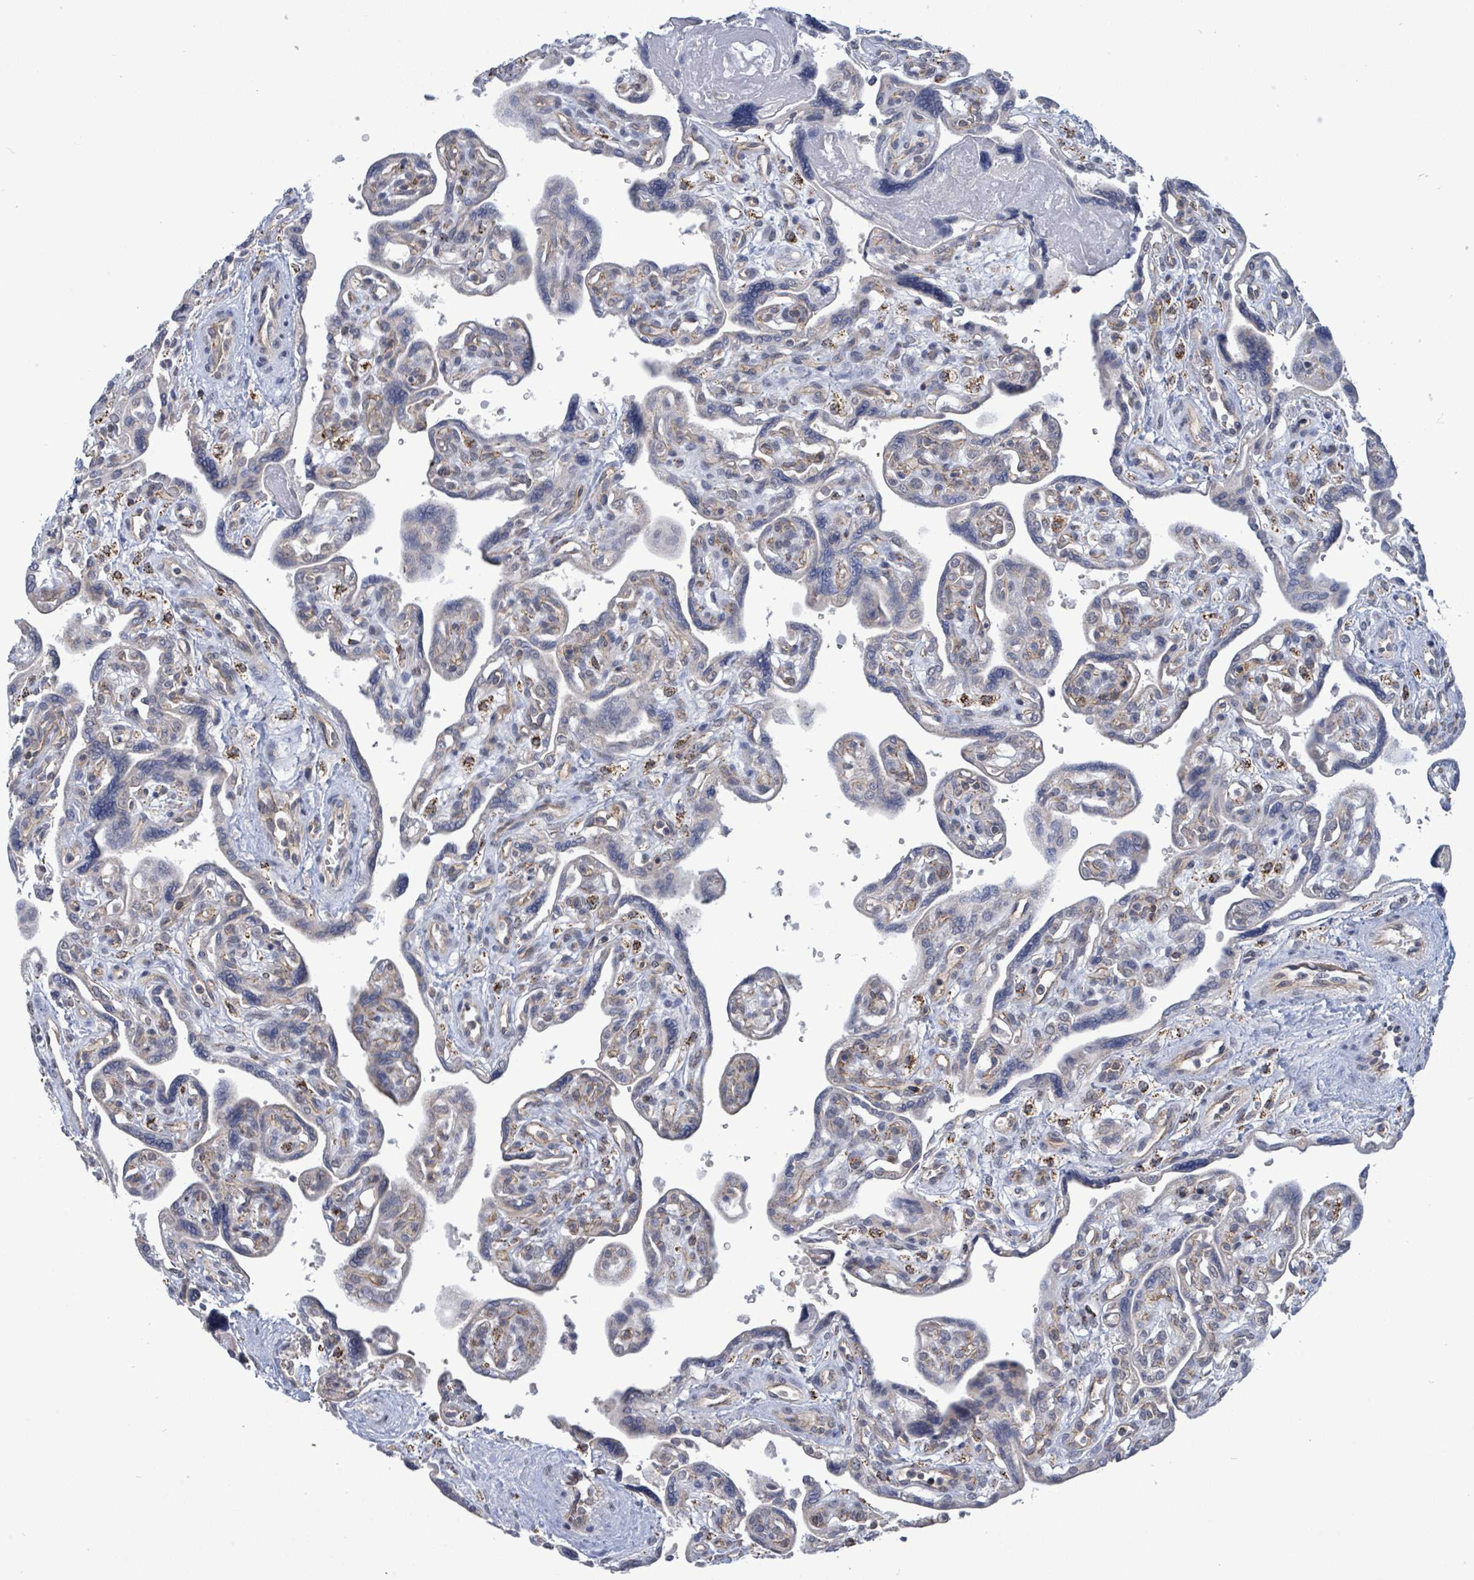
{"staining": {"intensity": "negative", "quantity": "none", "location": "none"}, "tissue": "placenta", "cell_type": "Trophoblastic cells", "image_type": "normal", "snomed": [{"axis": "morphology", "description": "Normal tissue, NOS"}, {"axis": "topography", "description": "Placenta"}], "caption": "This is an IHC histopathology image of normal human placenta. There is no expression in trophoblastic cells.", "gene": "COQ10B", "patient": {"sex": "female", "age": 39}}